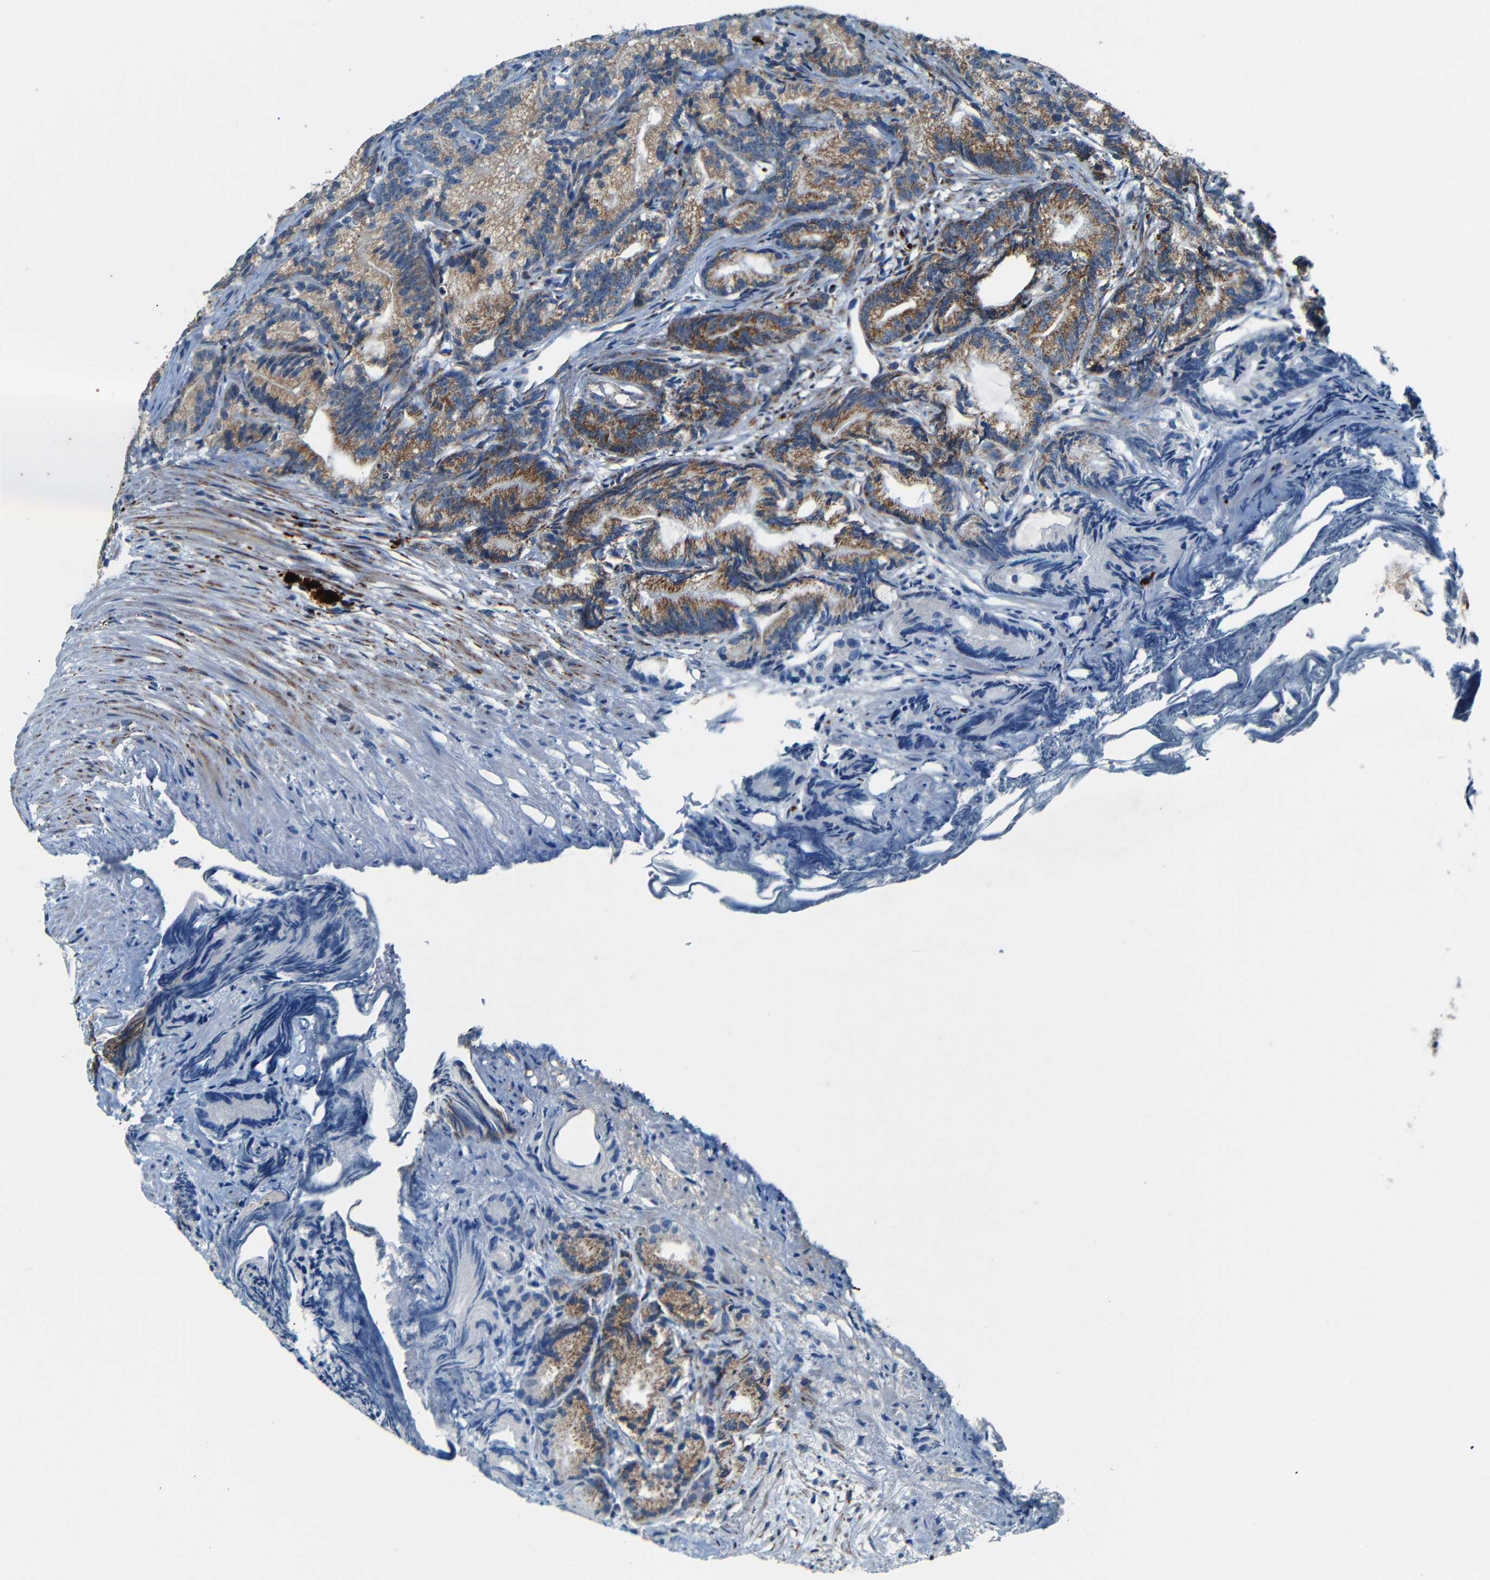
{"staining": {"intensity": "moderate", "quantity": ">75%", "location": "cytoplasmic/membranous"}, "tissue": "prostate cancer", "cell_type": "Tumor cells", "image_type": "cancer", "snomed": [{"axis": "morphology", "description": "Adenocarcinoma, Low grade"}, {"axis": "topography", "description": "Prostate"}], "caption": "The micrograph demonstrates staining of prostate cancer, revealing moderate cytoplasmic/membranous protein positivity (brown color) within tumor cells.", "gene": "WSCD2", "patient": {"sex": "male", "age": 89}}